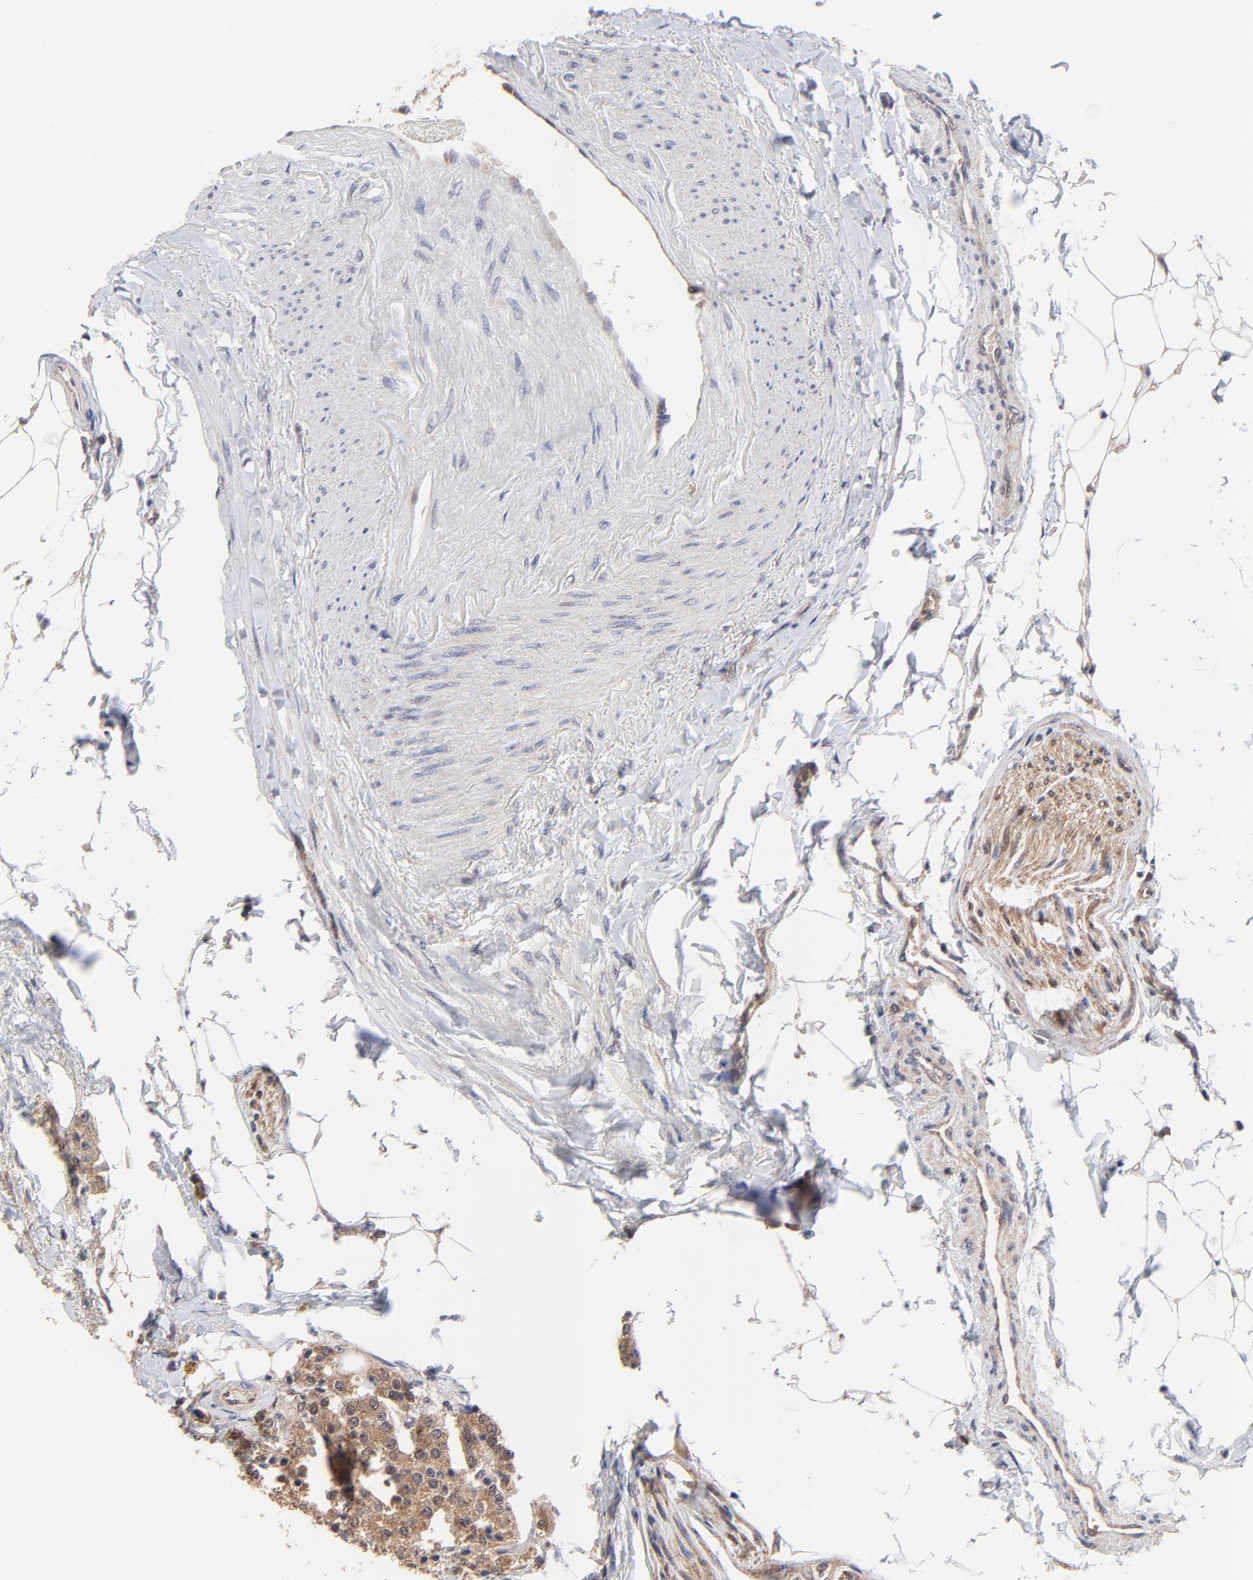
{"staining": {"intensity": "moderate", "quantity": ">75%", "location": "cytoplasmic/membranous"}, "tissue": "carcinoid", "cell_type": "Tumor cells", "image_type": "cancer", "snomed": [{"axis": "morphology", "description": "Carcinoid, malignant, NOS"}, {"axis": "topography", "description": "Colon"}], "caption": "Immunohistochemistry (IHC) staining of carcinoid, which exhibits medium levels of moderate cytoplasmic/membranous positivity in approximately >75% of tumor cells indicating moderate cytoplasmic/membranous protein staining. The staining was performed using DAB (brown) for protein detection and nuclei were counterstained in hematoxylin (blue).", "gene": "PCMT1", "patient": {"sex": "female", "age": 61}}